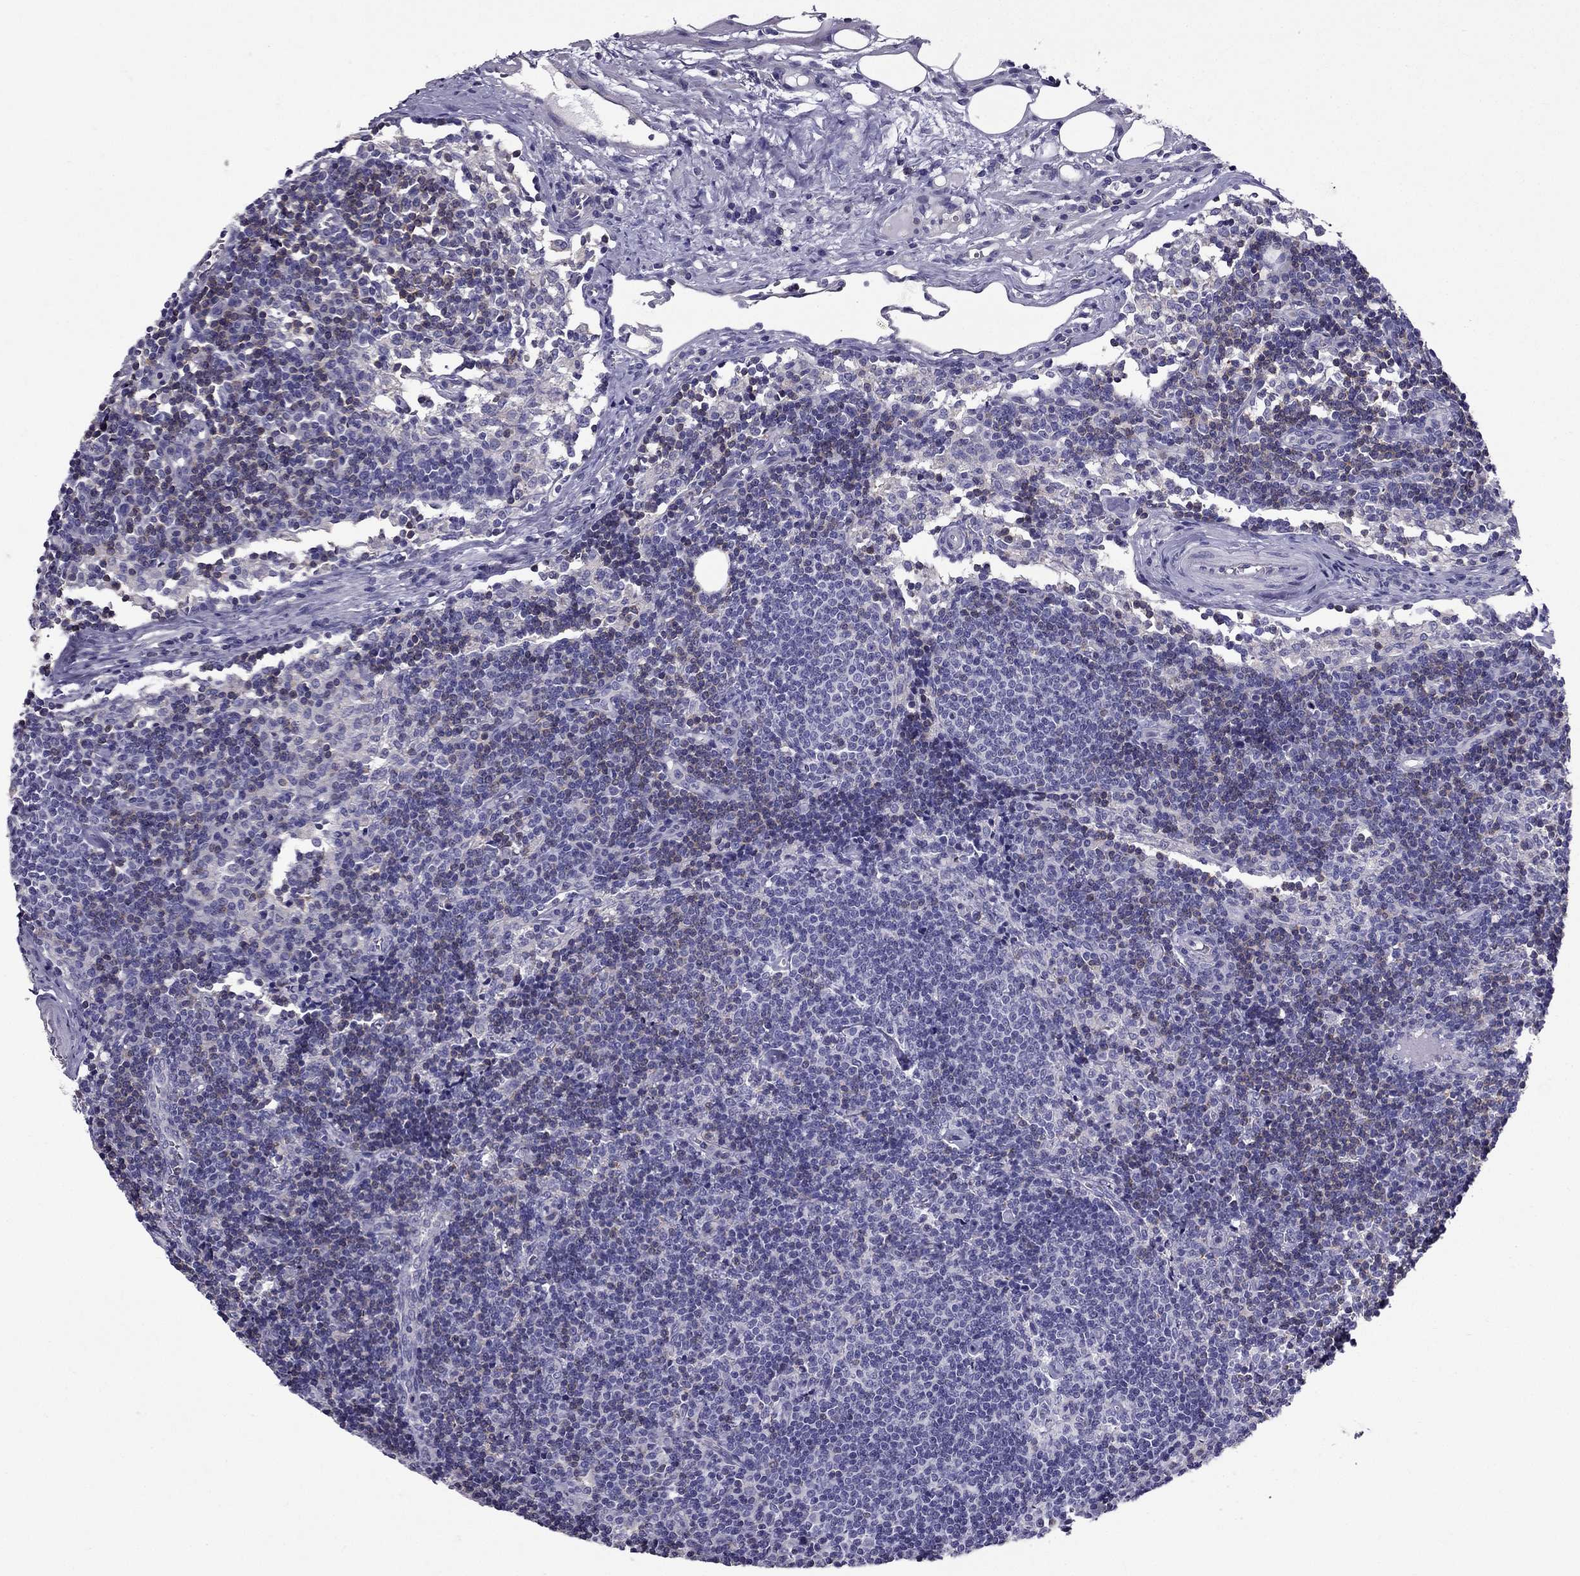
{"staining": {"intensity": "negative", "quantity": "none", "location": "none"}, "tissue": "lymph node", "cell_type": "Germinal center cells", "image_type": "normal", "snomed": [{"axis": "morphology", "description": "Normal tissue, NOS"}, {"axis": "topography", "description": "Lymph node"}], "caption": "The histopathology image reveals no staining of germinal center cells in unremarkable lymph node. (DAB (3,3'-diaminobenzidine) immunohistochemistry visualized using brightfield microscopy, high magnification).", "gene": "AAK1", "patient": {"sex": "female", "age": 34}}